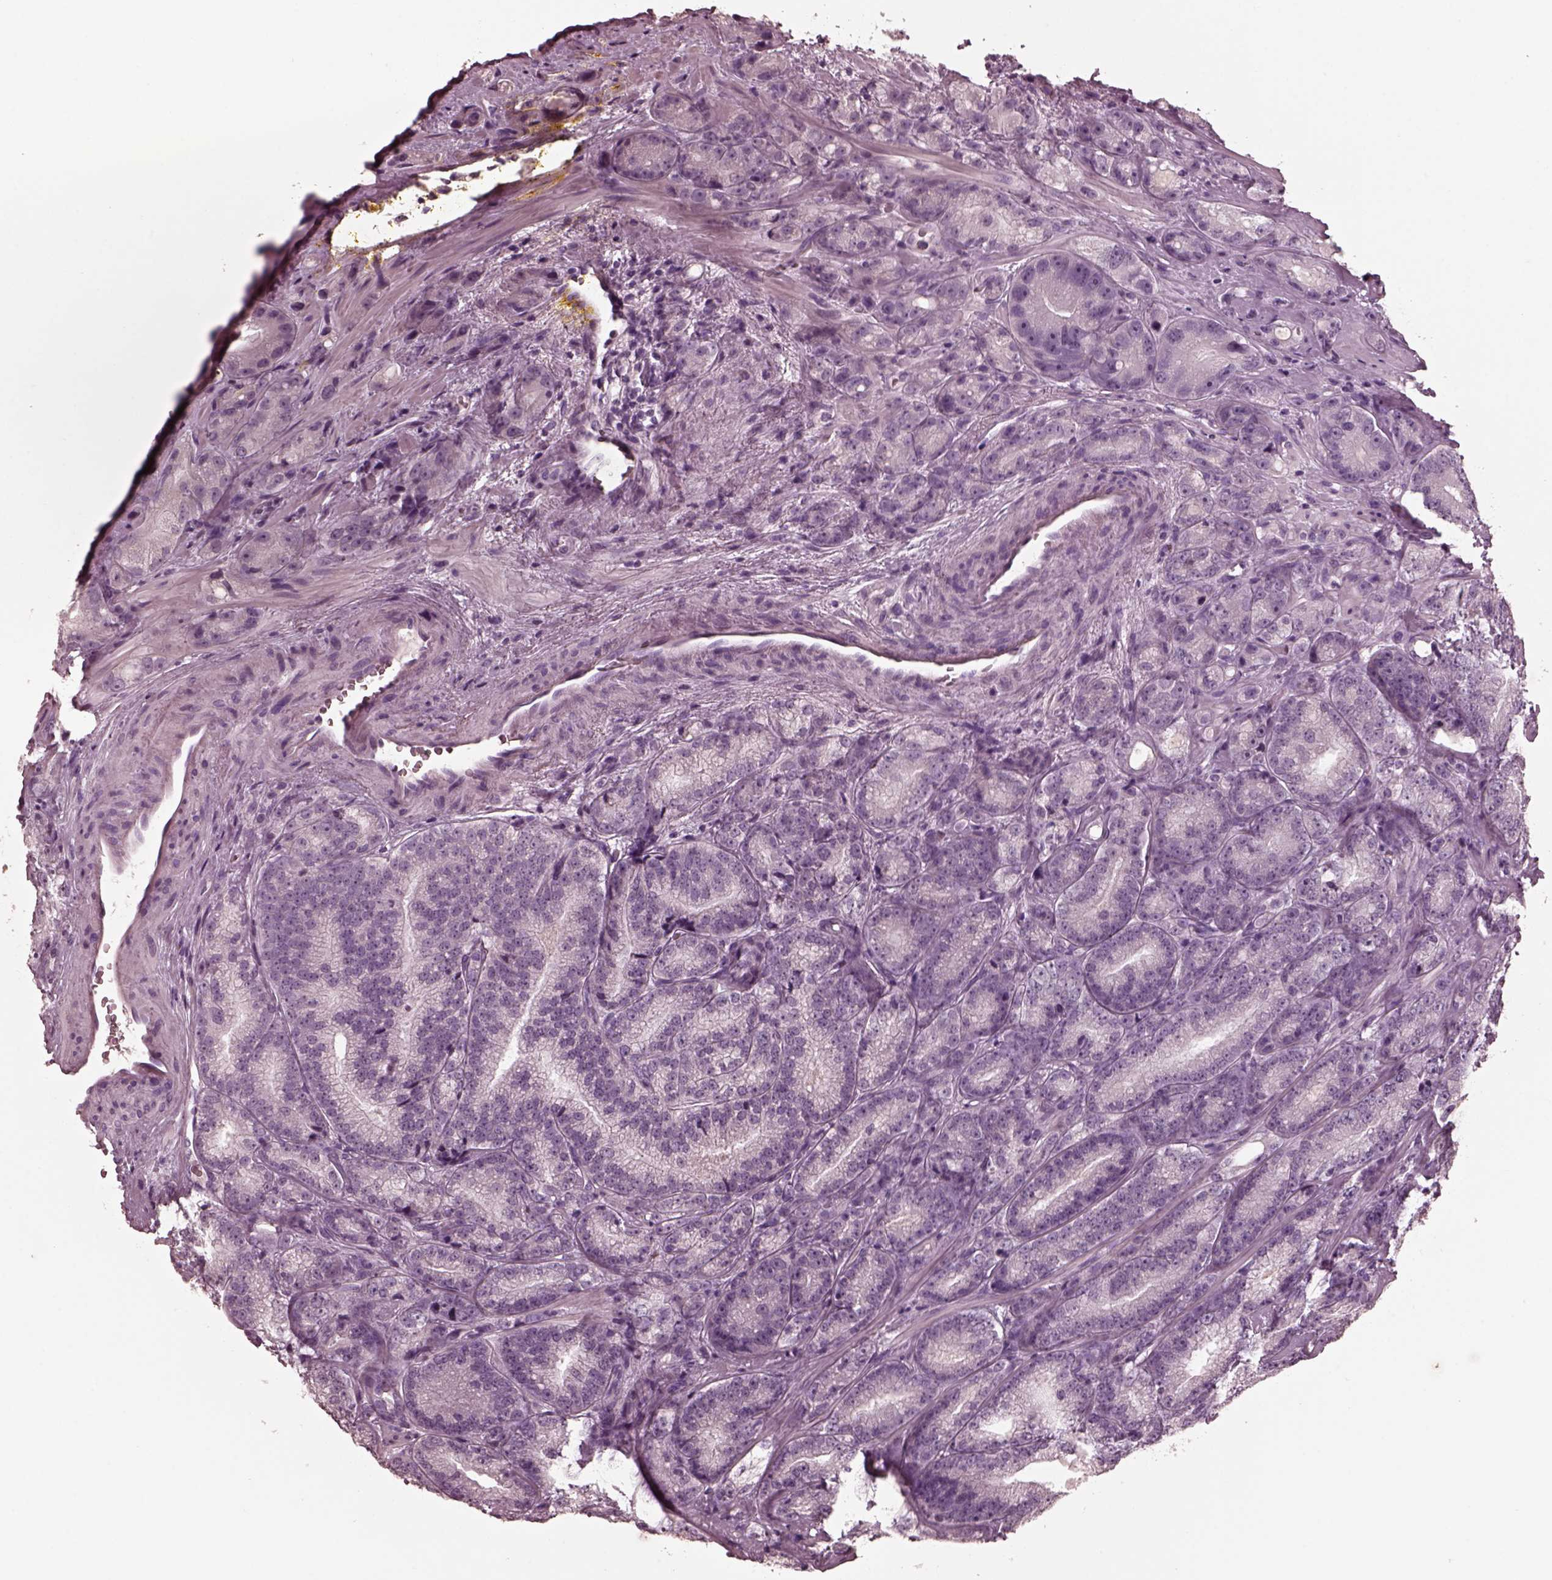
{"staining": {"intensity": "negative", "quantity": "none", "location": "none"}, "tissue": "prostate cancer", "cell_type": "Tumor cells", "image_type": "cancer", "snomed": [{"axis": "morphology", "description": "Adenocarcinoma, NOS"}, {"axis": "topography", "description": "Prostate"}], "caption": "Tumor cells are negative for protein expression in human prostate cancer (adenocarcinoma).", "gene": "CGA", "patient": {"sex": "male", "age": 63}}